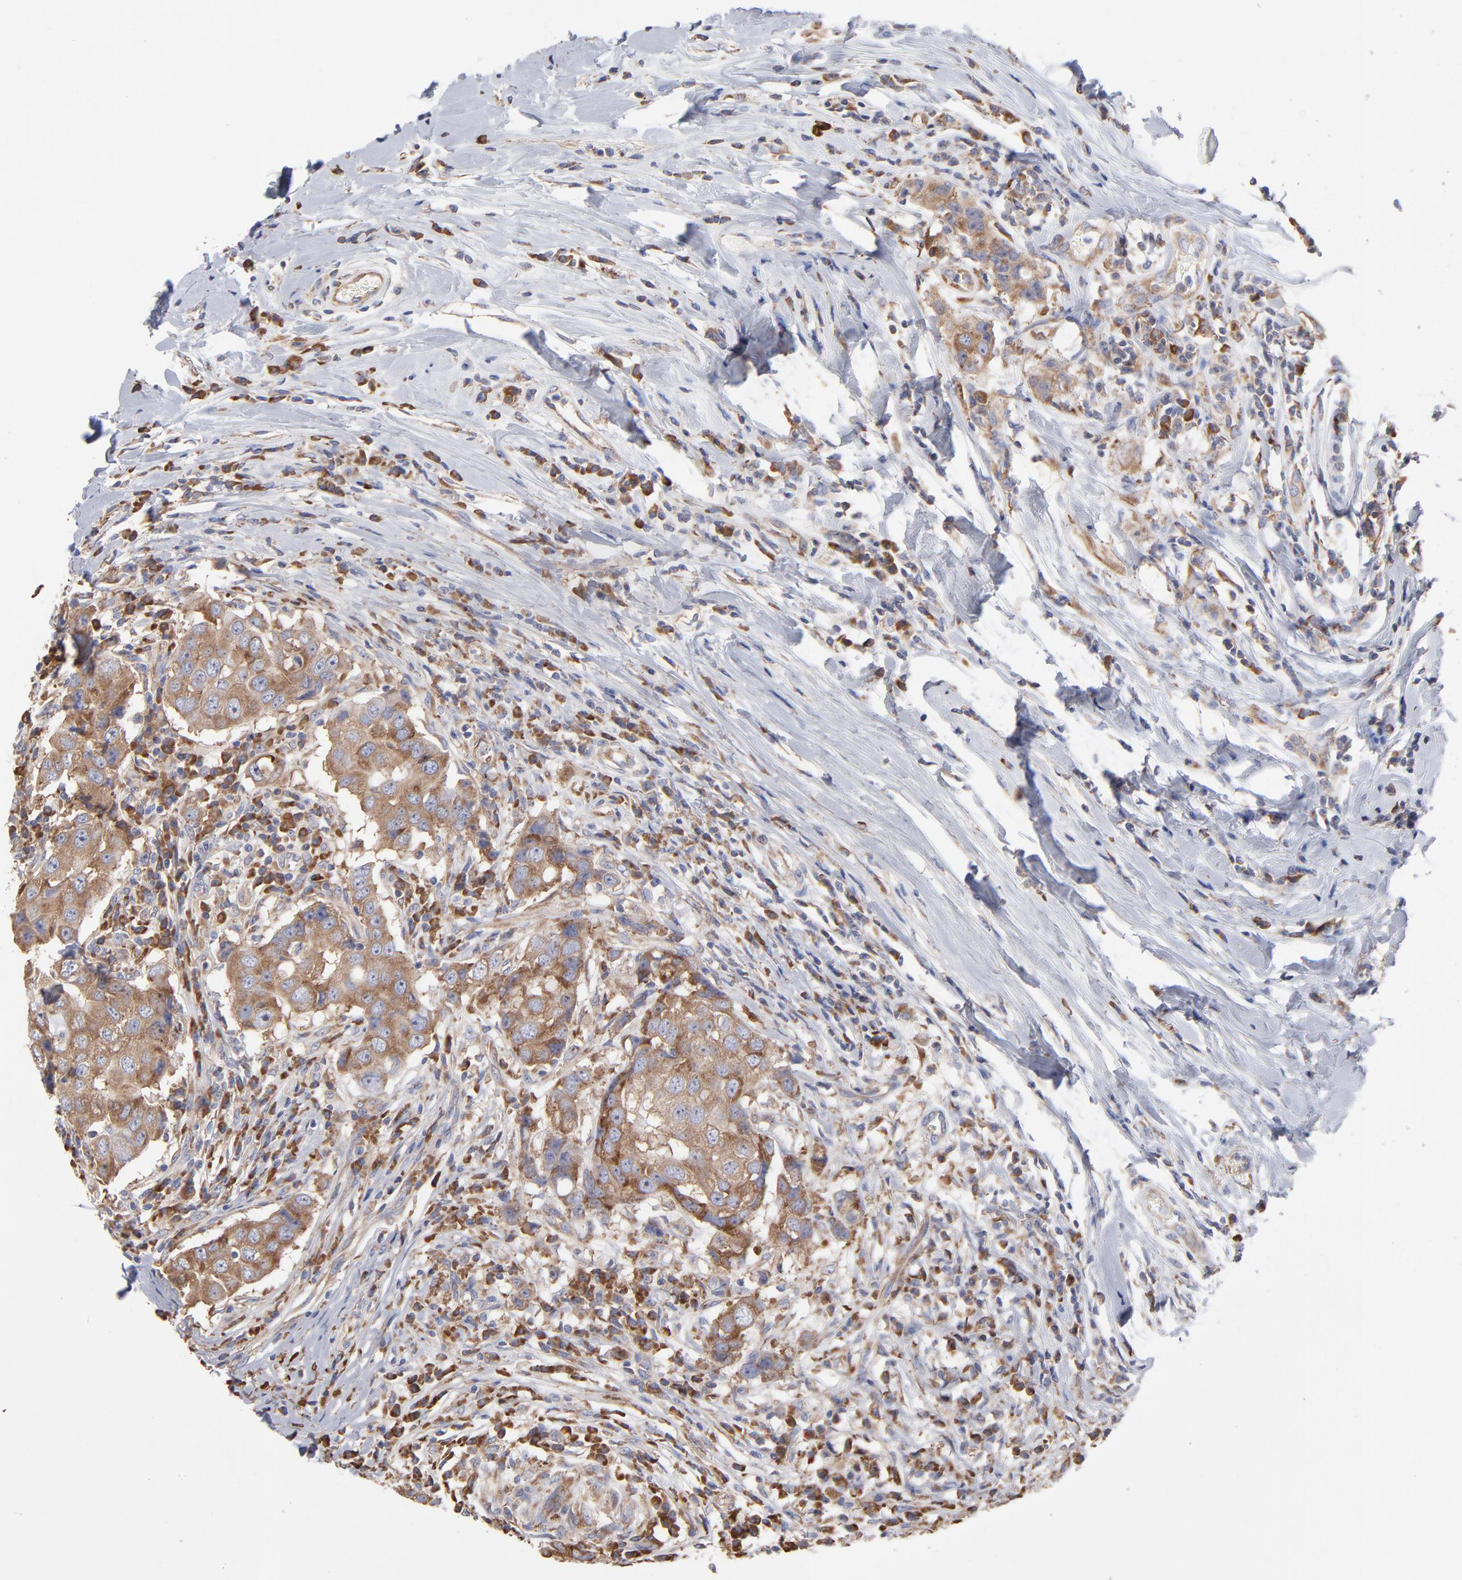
{"staining": {"intensity": "moderate", "quantity": ">75%", "location": "cytoplasmic/membranous"}, "tissue": "breast cancer", "cell_type": "Tumor cells", "image_type": "cancer", "snomed": [{"axis": "morphology", "description": "Duct carcinoma"}, {"axis": "topography", "description": "Breast"}], "caption": "High-magnification brightfield microscopy of breast cancer stained with DAB (3,3'-diaminobenzidine) (brown) and counterstained with hematoxylin (blue). tumor cells exhibit moderate cytoplasmic/membranous positivity is identified in about>75% of cells.", "gene": "RPL3", "patient": {"sex": "female", "age": 27}}